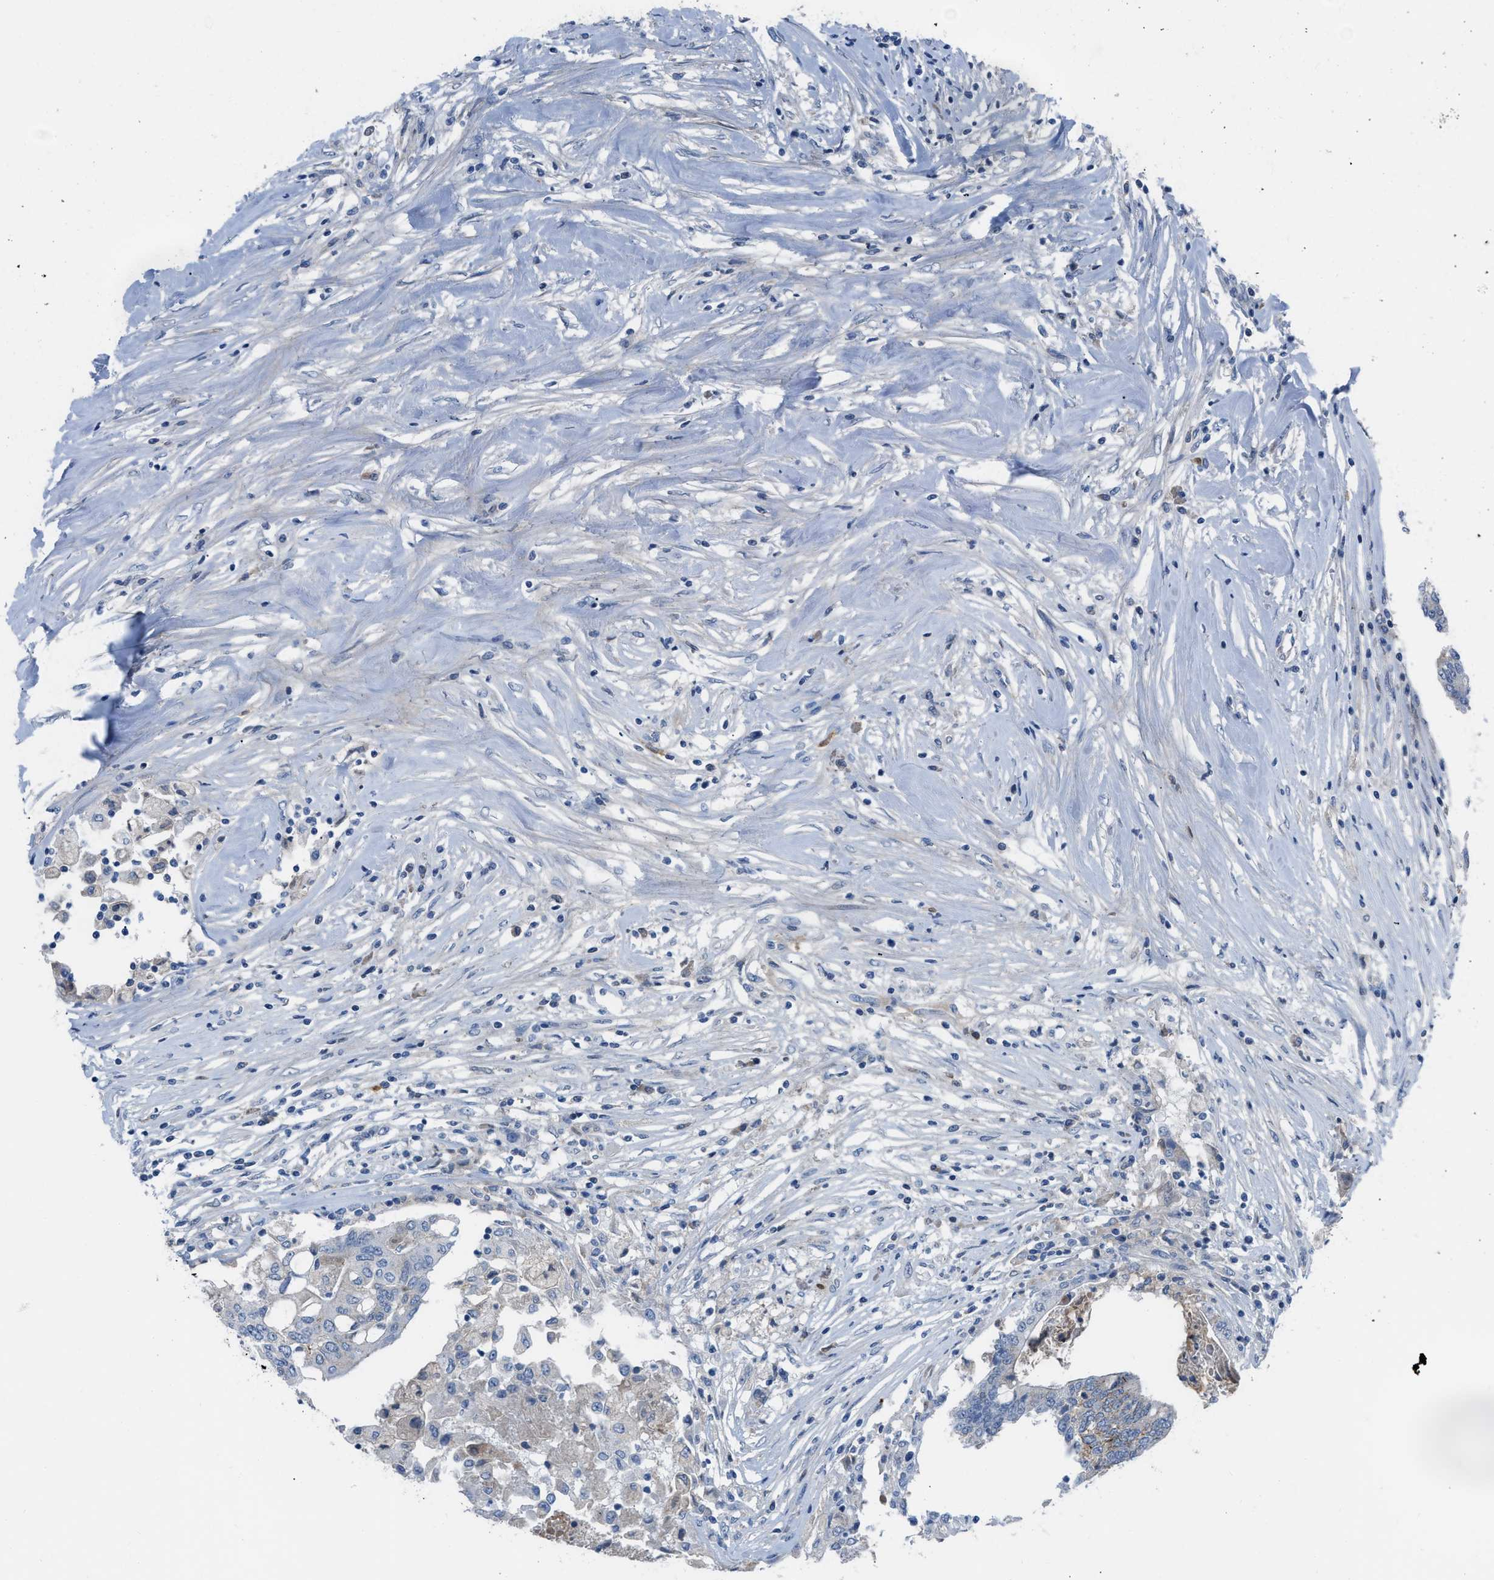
{"staining": {"intensity": "negative", "quantity": "none", "location": "none"}, "tissue": "colorectal cancer", "cell_type": "Tumor cells", "image_type": "cancer", "snomed": [{"axis": "morphology", "description": "Adenocarcinoma, NOS"}, {"axis": "topography", "description": "Rectum"}], "caption": "This histopathology image is of colorectal cancer (adenocarcinoma) stained with IHC to label a protein in brown with the nuclei are counter-stained blue. There is no expression in tumor cells.", "gene": "HPX", "patient": {"sex": "male", "age": 63}}